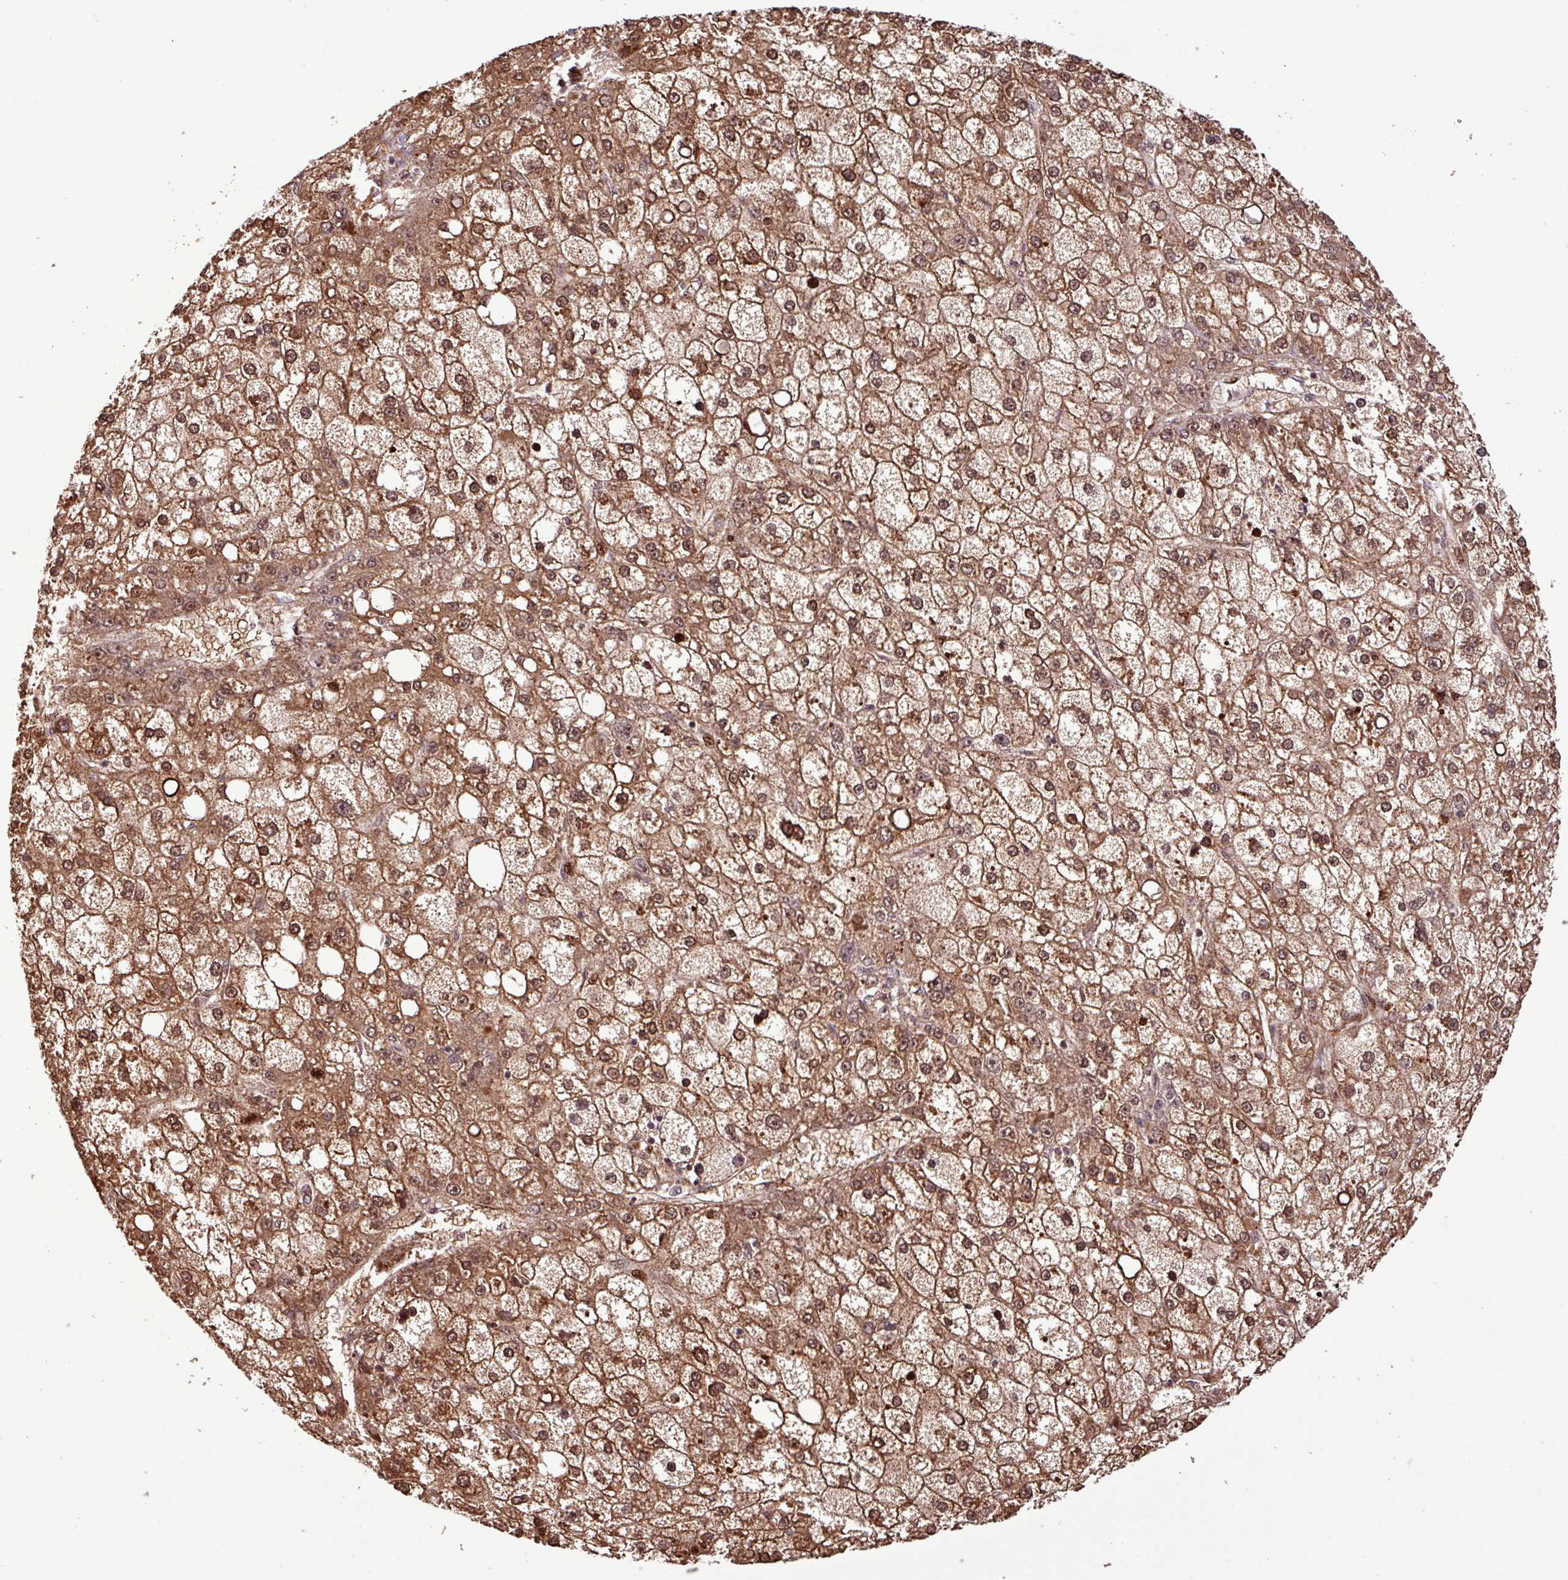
{"staining": {"intensity": "moderate", "quantity": ">75%", "location": "cytoplasmic/membranous,nuclear"}, "tissue": "liver cancer", "cell_type": "Tumor cells", "image_type": "cancer", "snomed": [{"axis": "morphology", "description": "Carcinoma, Hepatocellular, NOS"}, {"axis": "topography", "description": "Liver"}], "caption": "Immunohistochemistry of liver cancer demonstrates medium levels of moderate cytoplasmic/membranous and nuclear staining in approximately >75% of tumor cells. (brown staining indicates protein expression, while blue staining denotes nuclei).", "gene": "SLC22A24", "patient": {"sex": "male", "age": 67}}